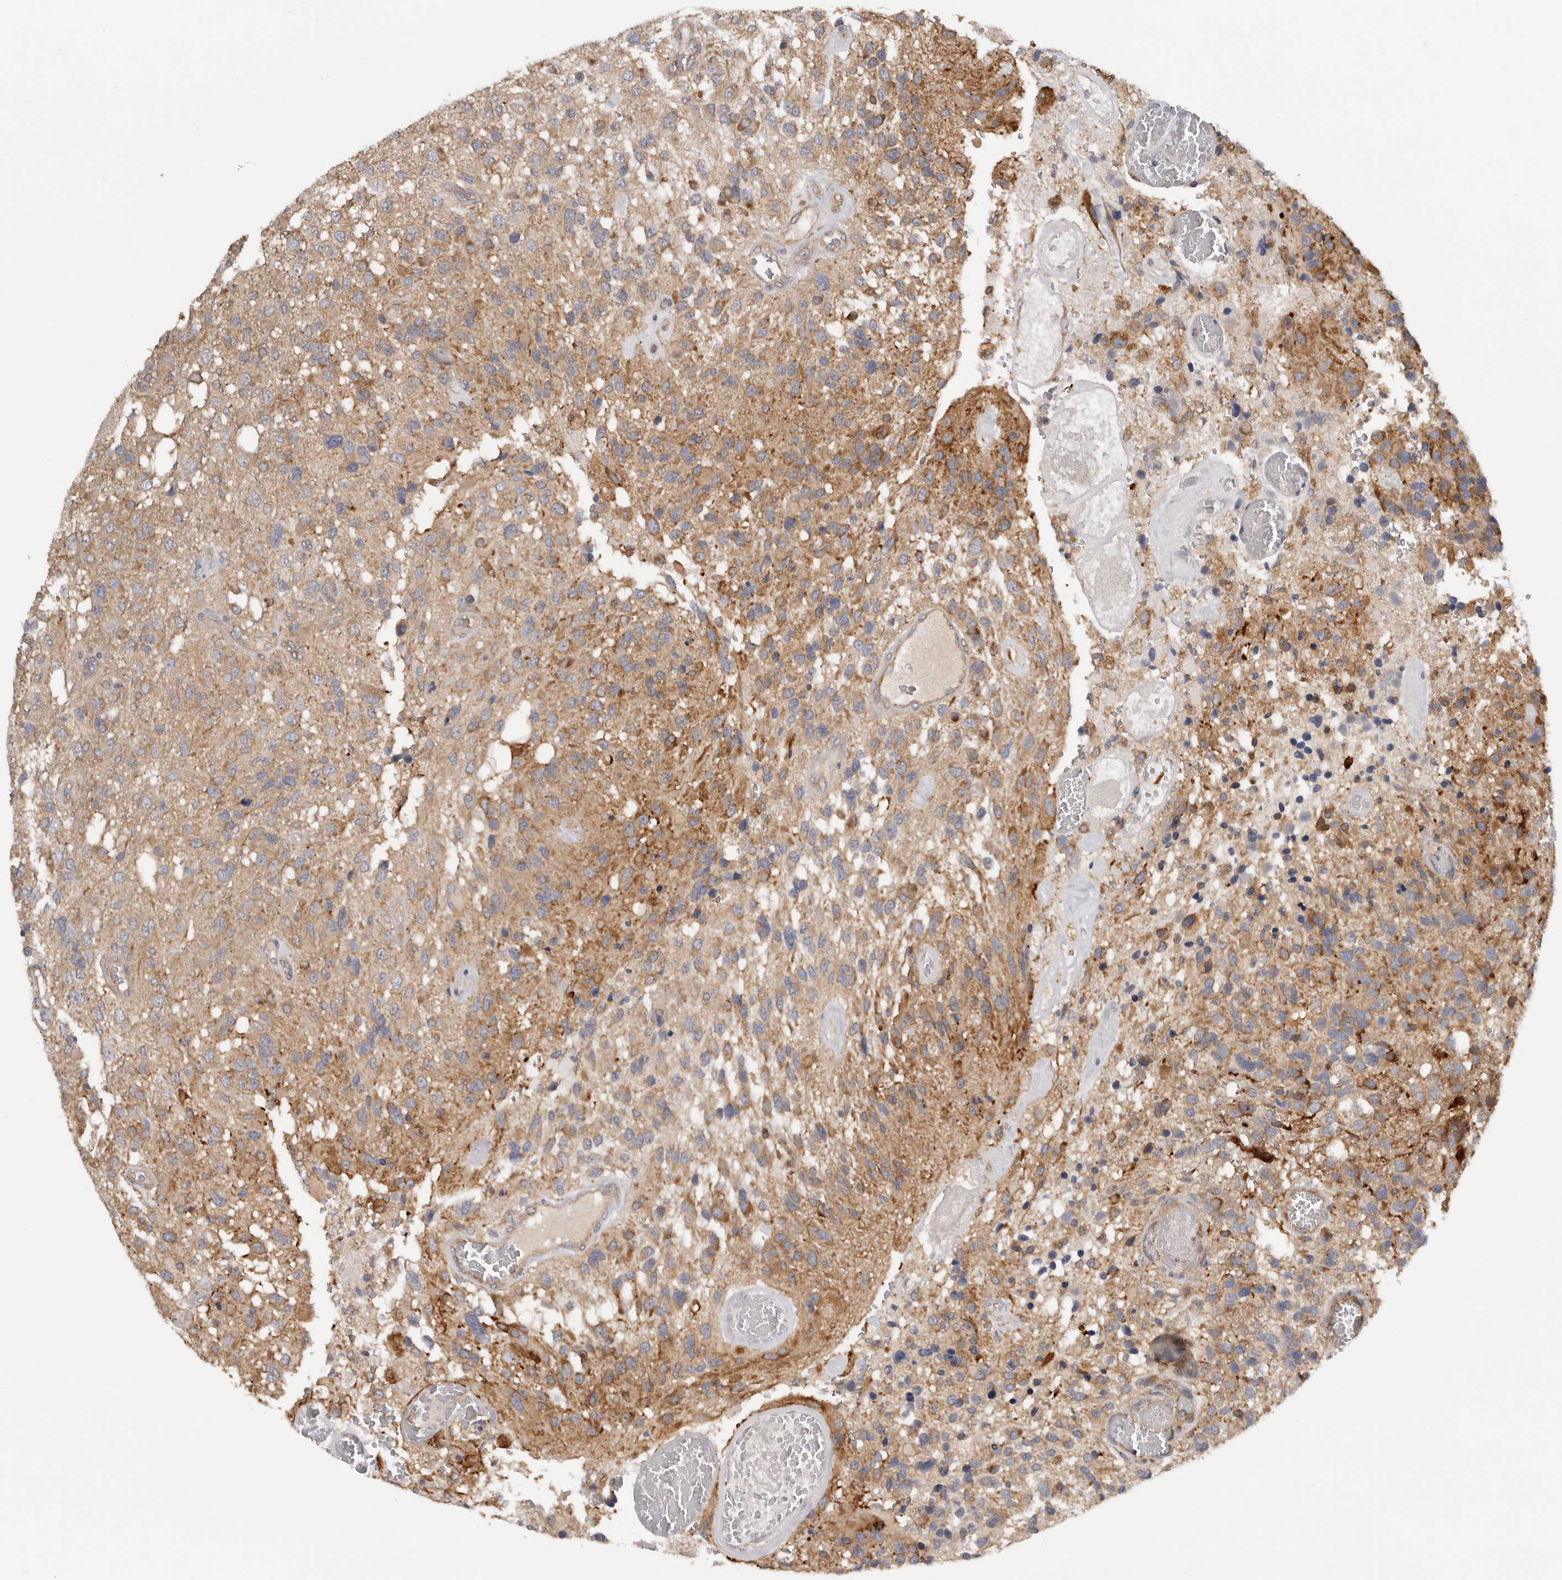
{"staining": {"intensity": "moderate", "quantity": ">75%", "location": "cytoplasmic/membranous"}, "tissue": "glioma", "cell_type": "Tumor cells", "image_type": "cancer", "snomed": [{"axis": "morphology", "description": "Glioma, malignant, High grade"}, {"axis": "topography", "description": "Brain"}], "caption": "An IHC photomicrograph of tumor tissue is shown. Protein staining in brown highlights moderate cytoplasmic/membranous positivity in glioma within tumor cells.", "gene": "PPP1R42", "patient": {"sex": "female", "age": 58}}